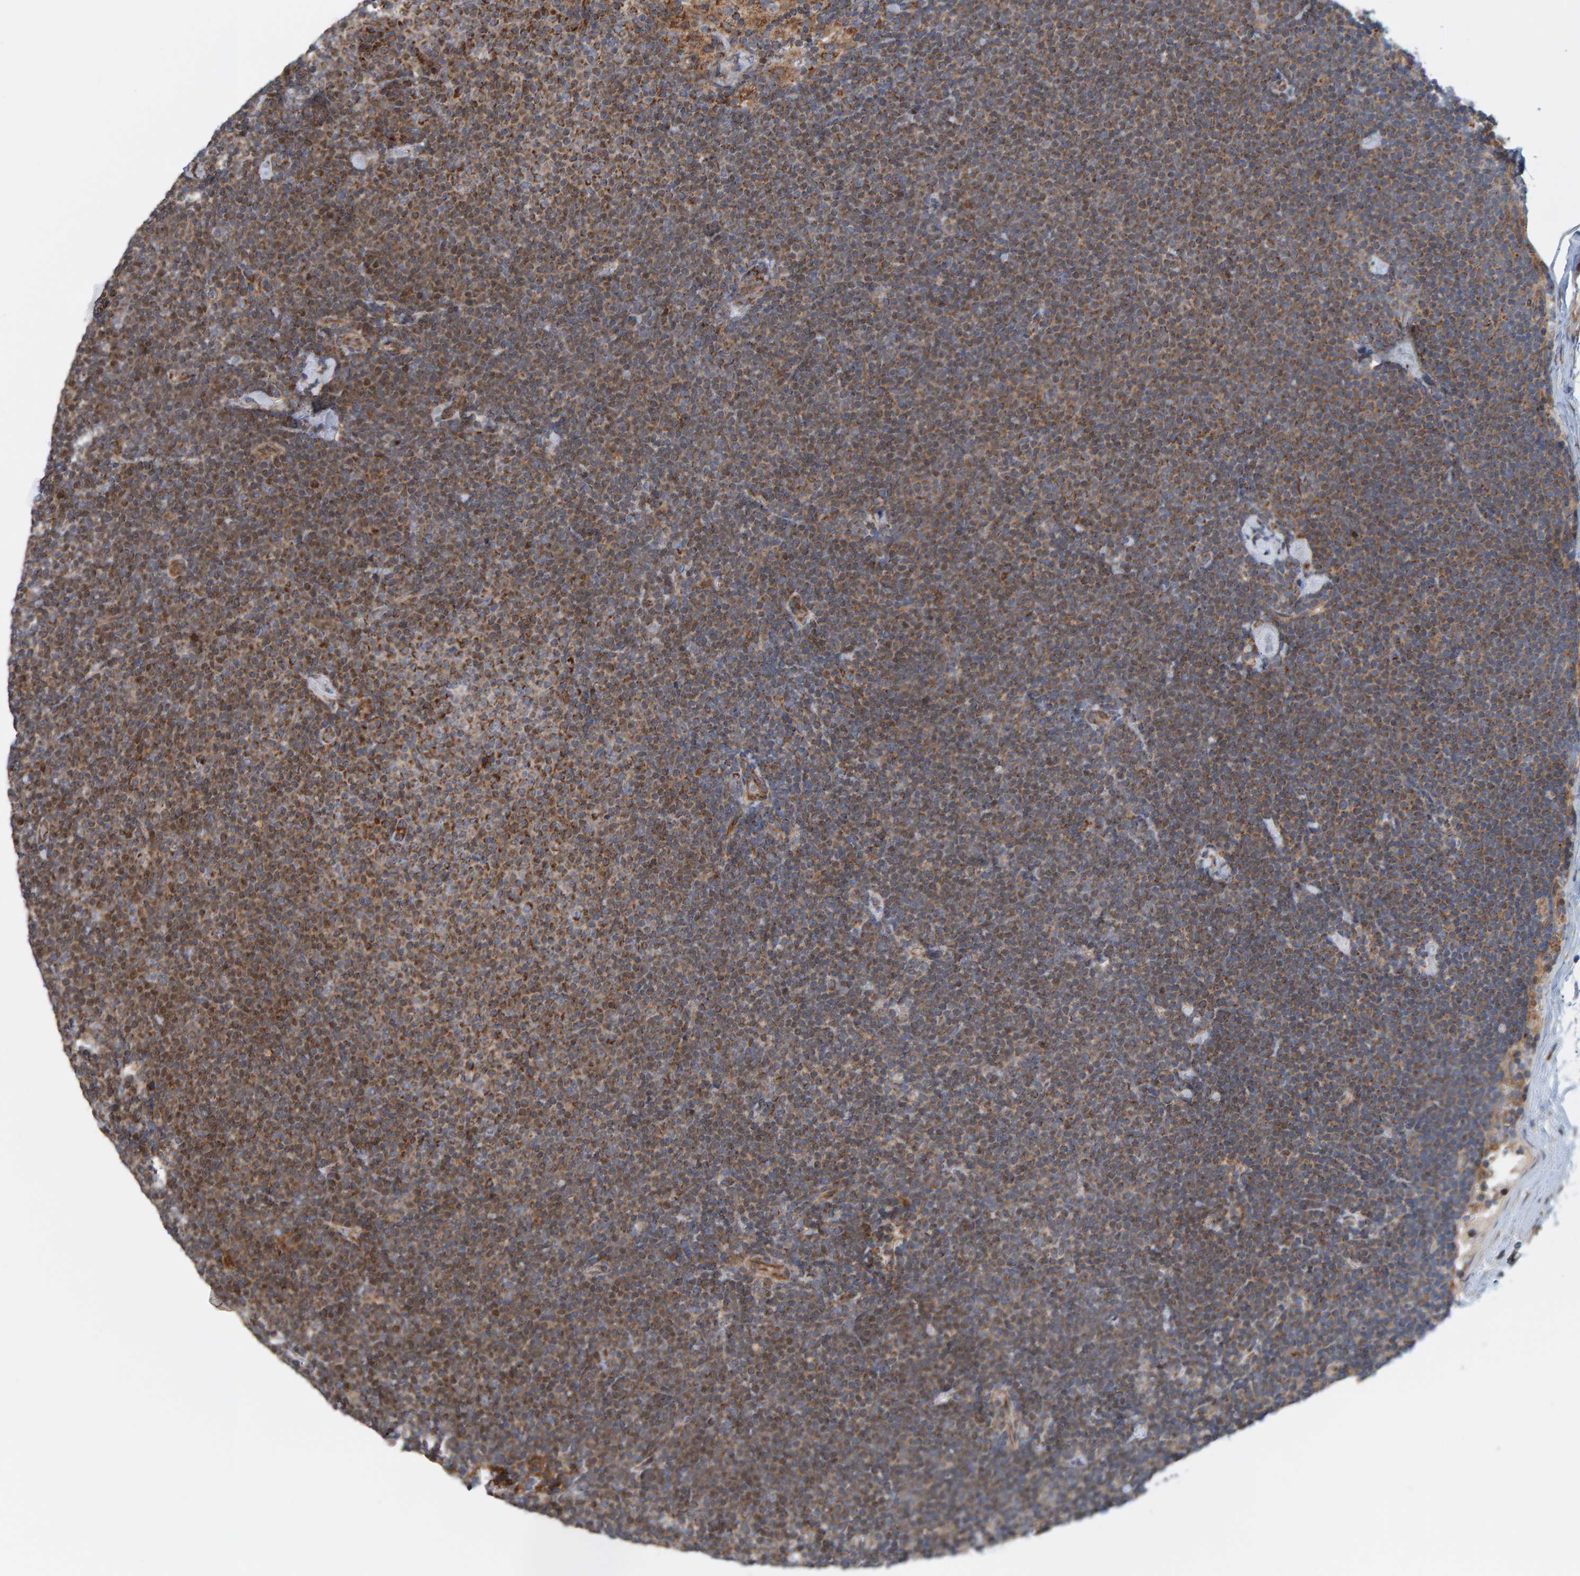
{"staining": {"intensity": "strong", "quantity": ">75%", "location": "cytoplasmic/membranous"}, "tissue": "lymphoma", "cell_type": "Tumor cells", "image_type": "cancer", "snomed": [{"axis": "morphology", "description": "Malignant lymphoma, non-Hodgkin's type, Low grade"}, {"axis": "topography", "description": "Lymph node"}], "caption": "The image shows immunohistochemical staining of malignant lymphoma, non-Hodgkin's type (low-grade). There is strong cytoplasmic/membranous staining is present in approximately >75% of tumor cells. The staining was performed using DAB to visualize the protein expression in brown, while the nuclei were stained in blue with hematoxylin (Magnification: 20x).", "gene": "MRPL45", "patient": {"sex": "female", "age": 53}}